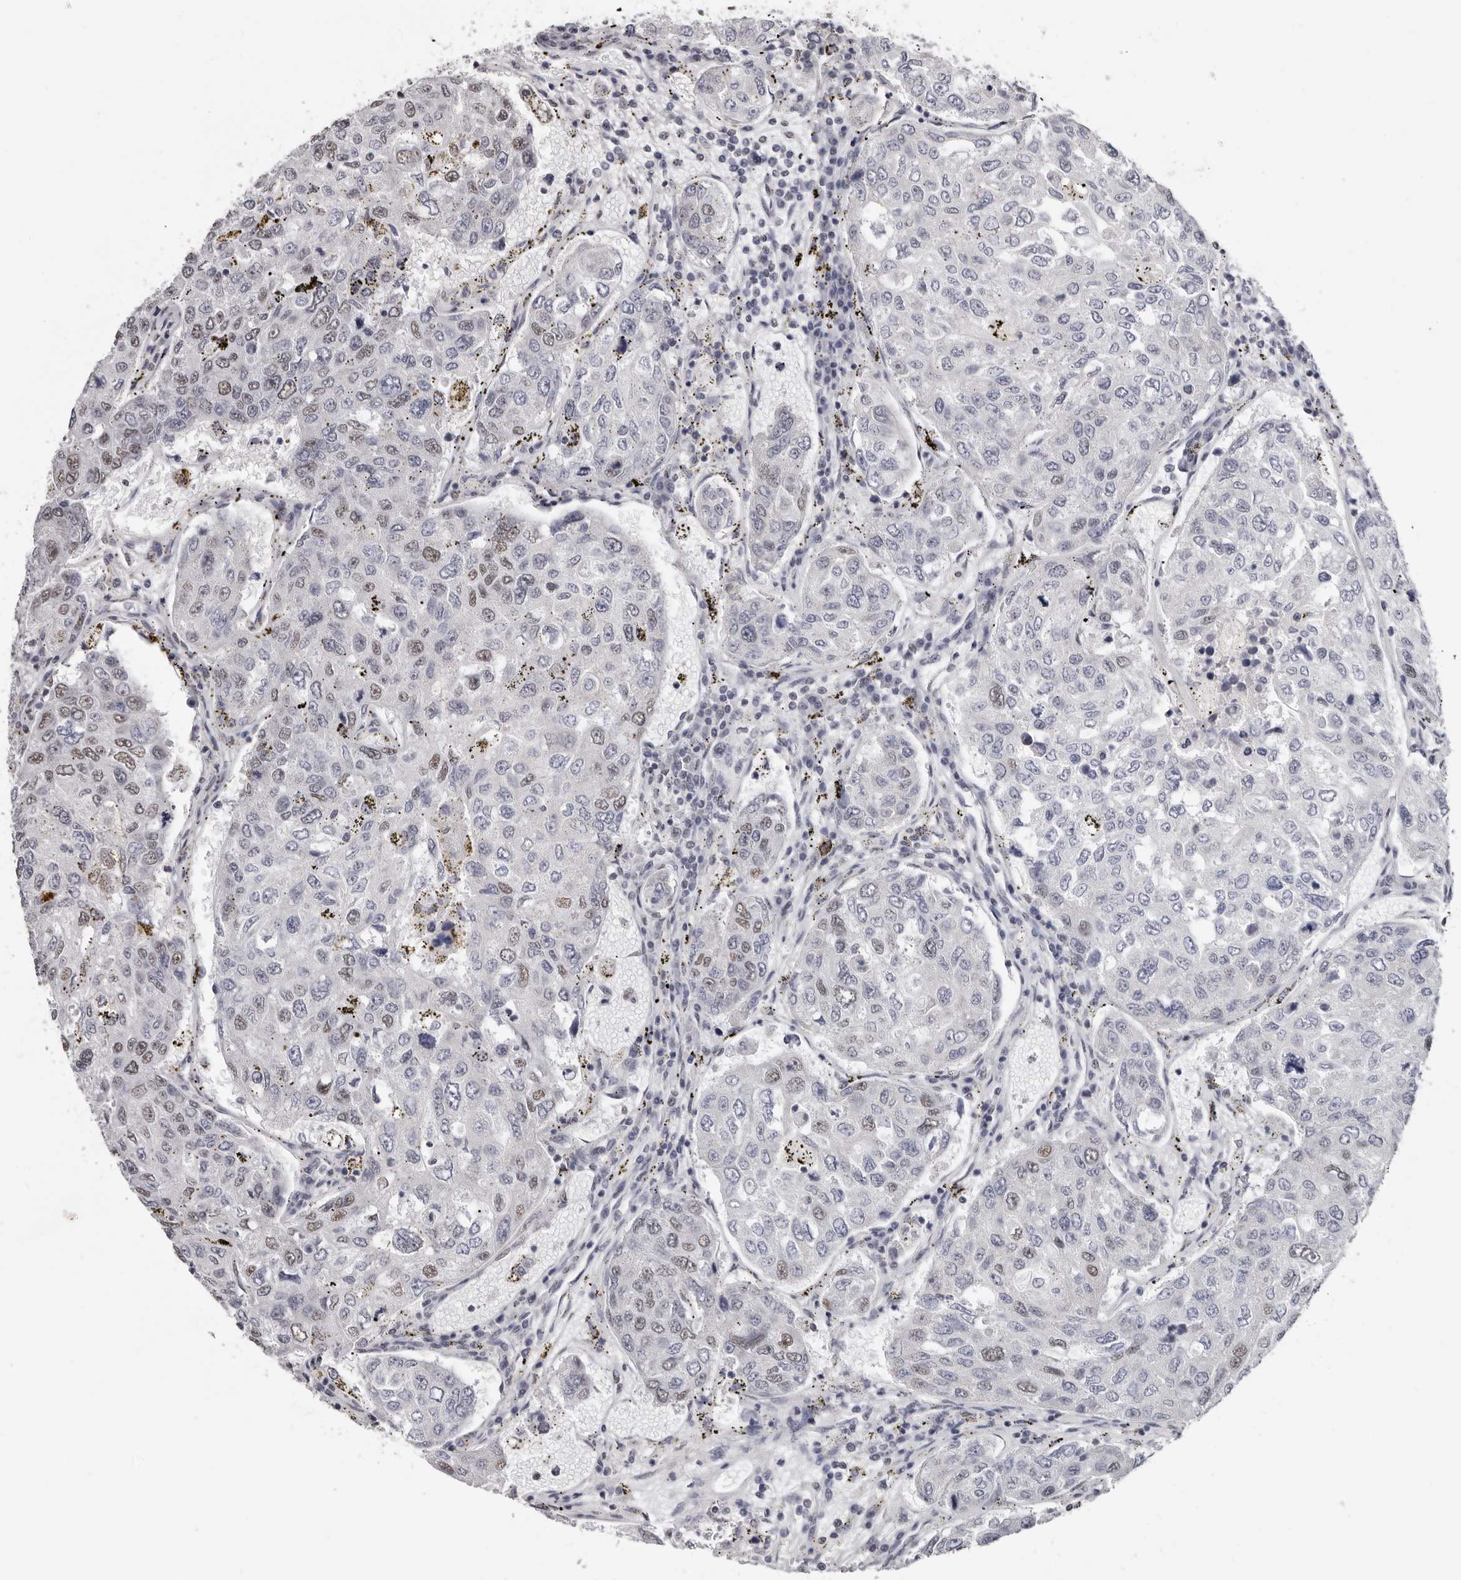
{"staining": {"intensity": "weak", "quantity": "<25%", "location": "nuclear"}, "tissue": "urothelial cancer", "cell_type": "Tumor cells", "image_type": "cancer", "snomed": [{"axis": "morphology", "description": "Urothelial carcinoma, High grade"}, {"axis": "topography", "description": "Lymph node"}, {"axis": "topography", "description": "Urinary bladder"}], "caption": "High magnification brightfield microscopy of high-grade urothelial carcinoma stained with DAB (brown) and counterstained with hematoxylin (blue): tumor cells show no significant positivity.", "gene": "SCAF4", "patient": {"sex": "male", "age": 51}}